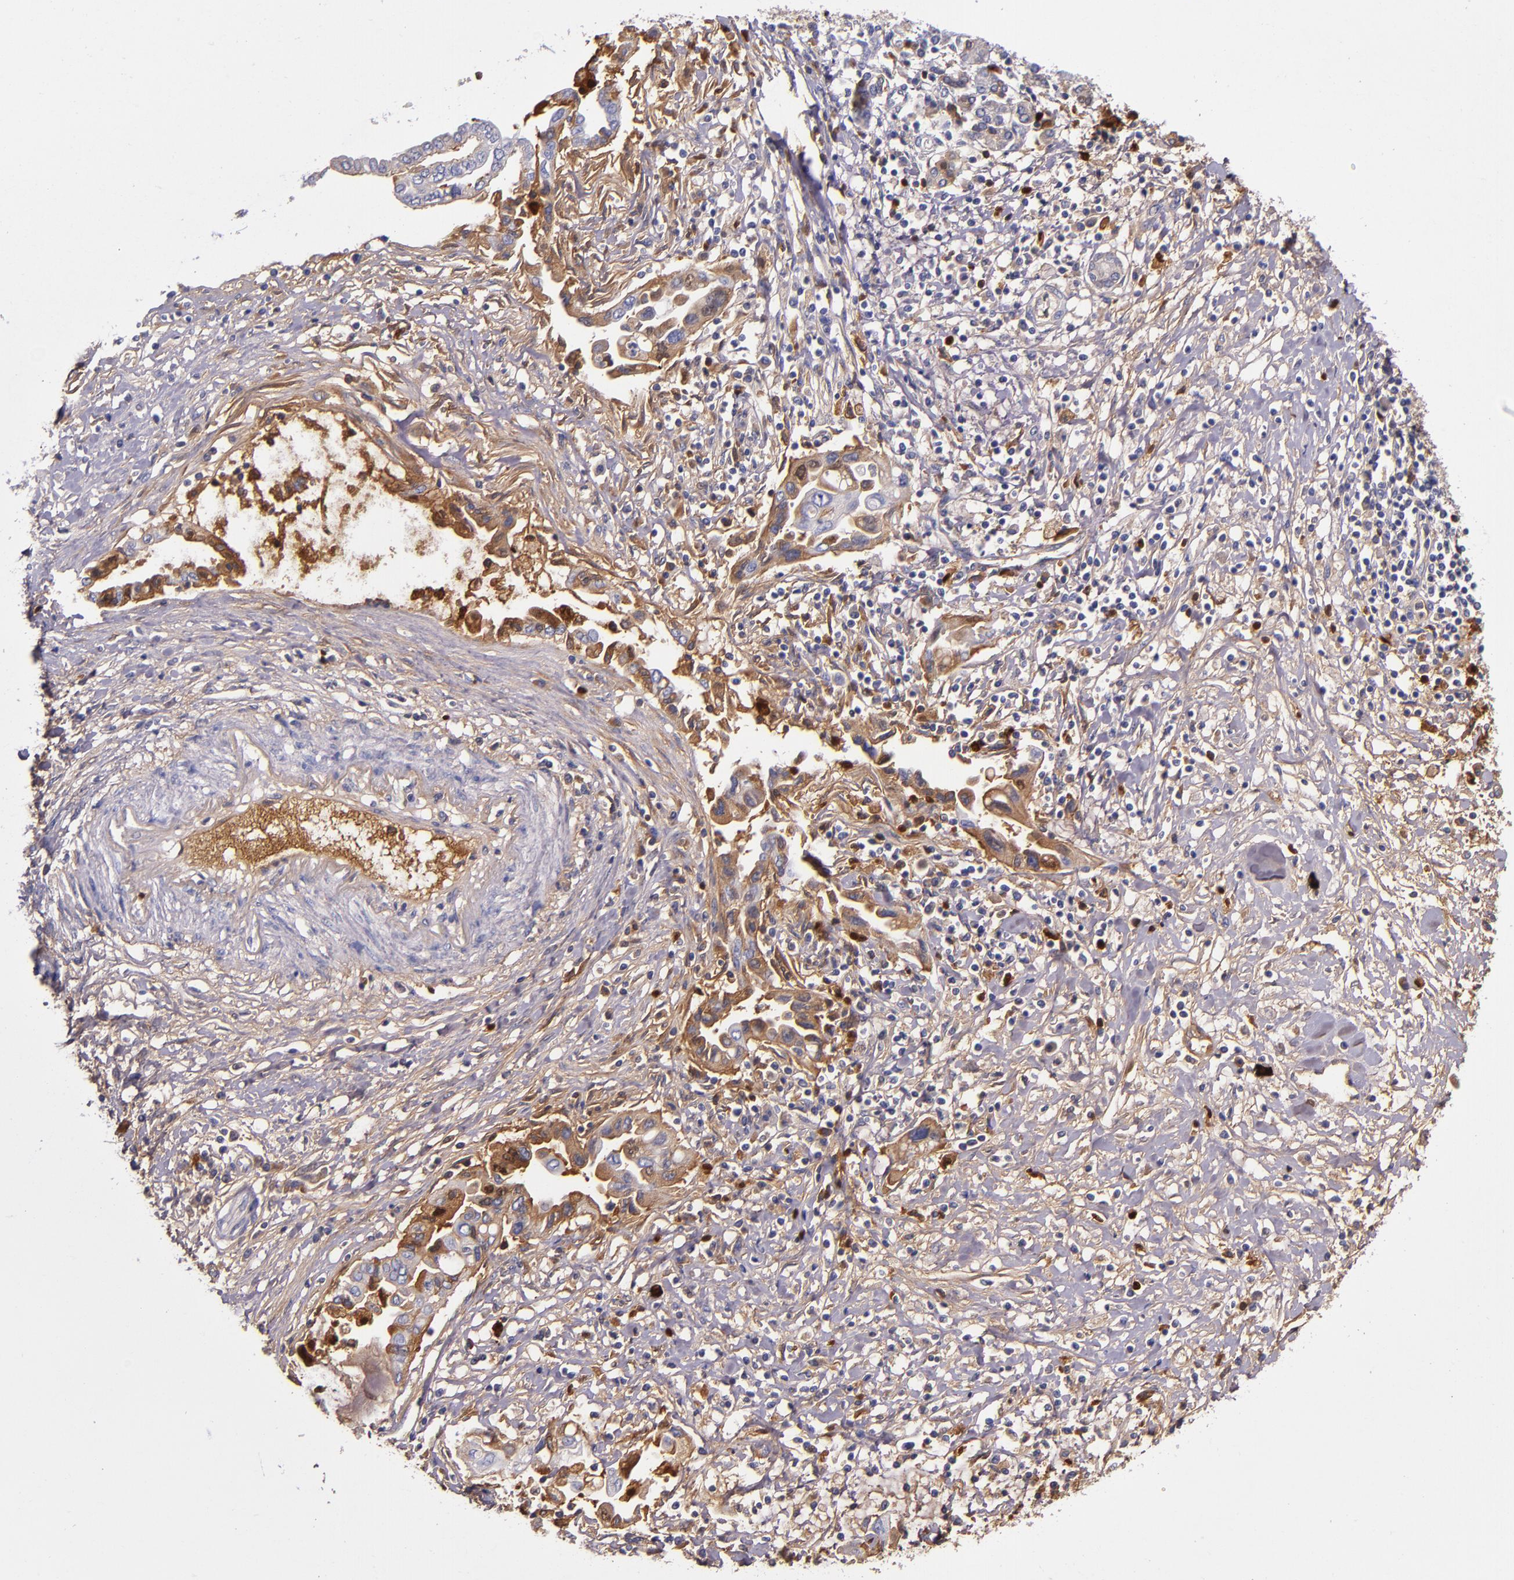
{"staining": {"intensity": "moderate", "quantity": "<25%", "location": "cytoplasmic/membranous"}, "tissue": "pancreatic cancer", "cell_type": "Tumor cells", "image_type": "cancer", "snomed": [{"axis": "morphology", "description": "Adenocarcinoma, NOS"}, {"axis": "topography", "description": "Pancreas"}], "caption": "This micrograph reveals immunohistochemistry (IHC) staining of human adenocarcinoma (pancreatic), with low moderate cytoplasmic/membranous expression in approximately <25% of tumor cells.", "gene": "CLEC3B", "patient": {"sex": "female", "age": 57}}